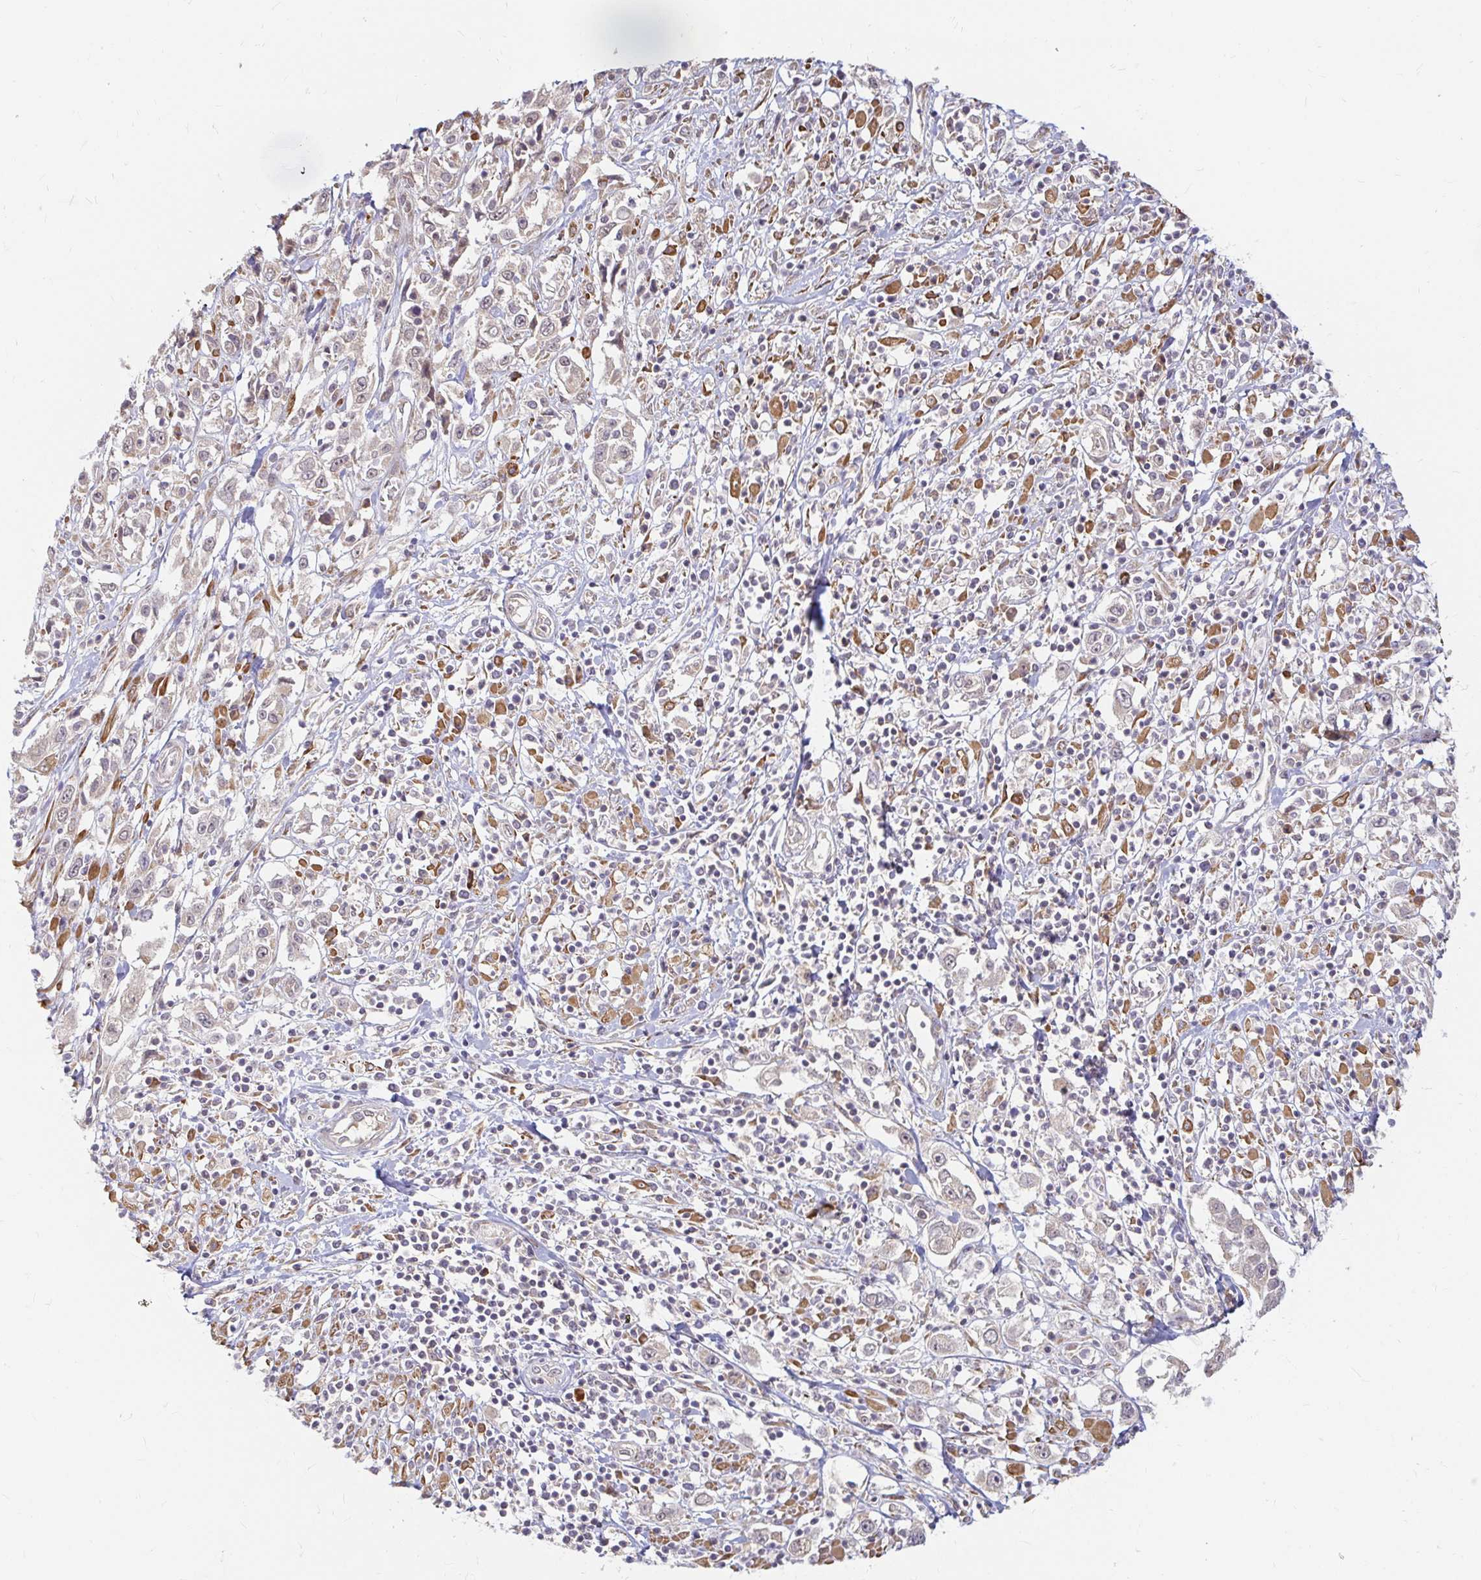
{"staining": {"intensity": "negative", "quantity": "none", "location": "none"}, "tissue": "cervical cancer", "cell_type": "Tumor cells", "image_type": "cancer", "snomed": [{"axis": "morphology", "description": "Adenocarcinoma, NOS"}, {"axis": "topography", "description": "Cervix"}], "caption": "Immunohistochemical staining of cervical cancer (adenocarcinoma) displays no significant positivity in tumor cells.", "gene": "CAST", "patient": {"sex": "female", "age": 40}}